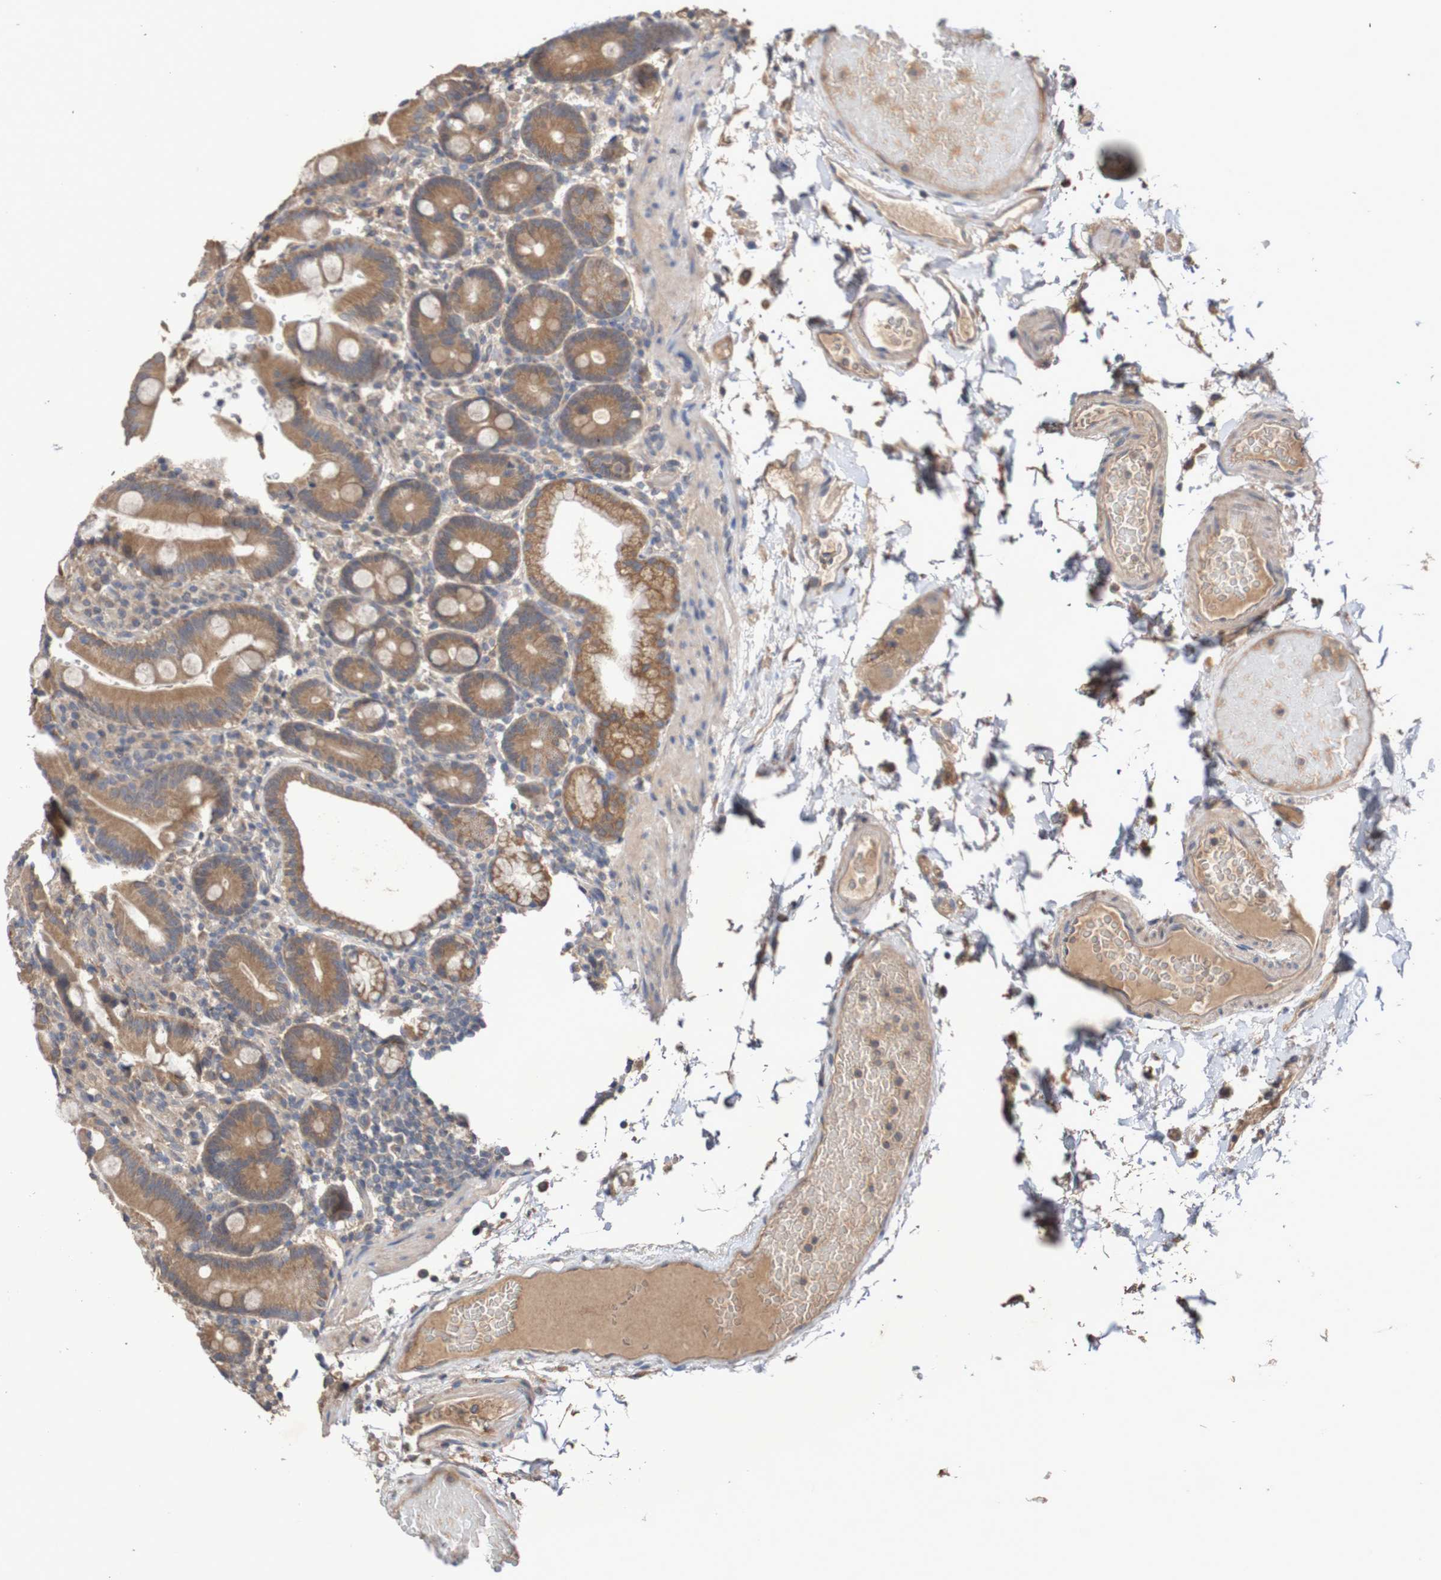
{"staining": {"intensity": "moderate", "quantity": ">75%", "location": "cytoplasmic/membranous"}, "tissue": "duodenum", "cell_type": "Glandular cells", "image_type": "normal", "snomed": [{"axis": "morphology", "description": "Normal tissue, NOS"}, {"axis": "topography", "description": "Small intestine, NOS"}], "caption": "An immunohistochemistry image of unremarkable tissue is shown. Protein staining in brown highlights moderate cytoplasmic/membranous positivity in duodenum within glandular cells. (brown staining indicates protein expression, while blue staining denotes nuclei).", "gene": "PHYH", "patient": {"sex": "female", "age": 71}}